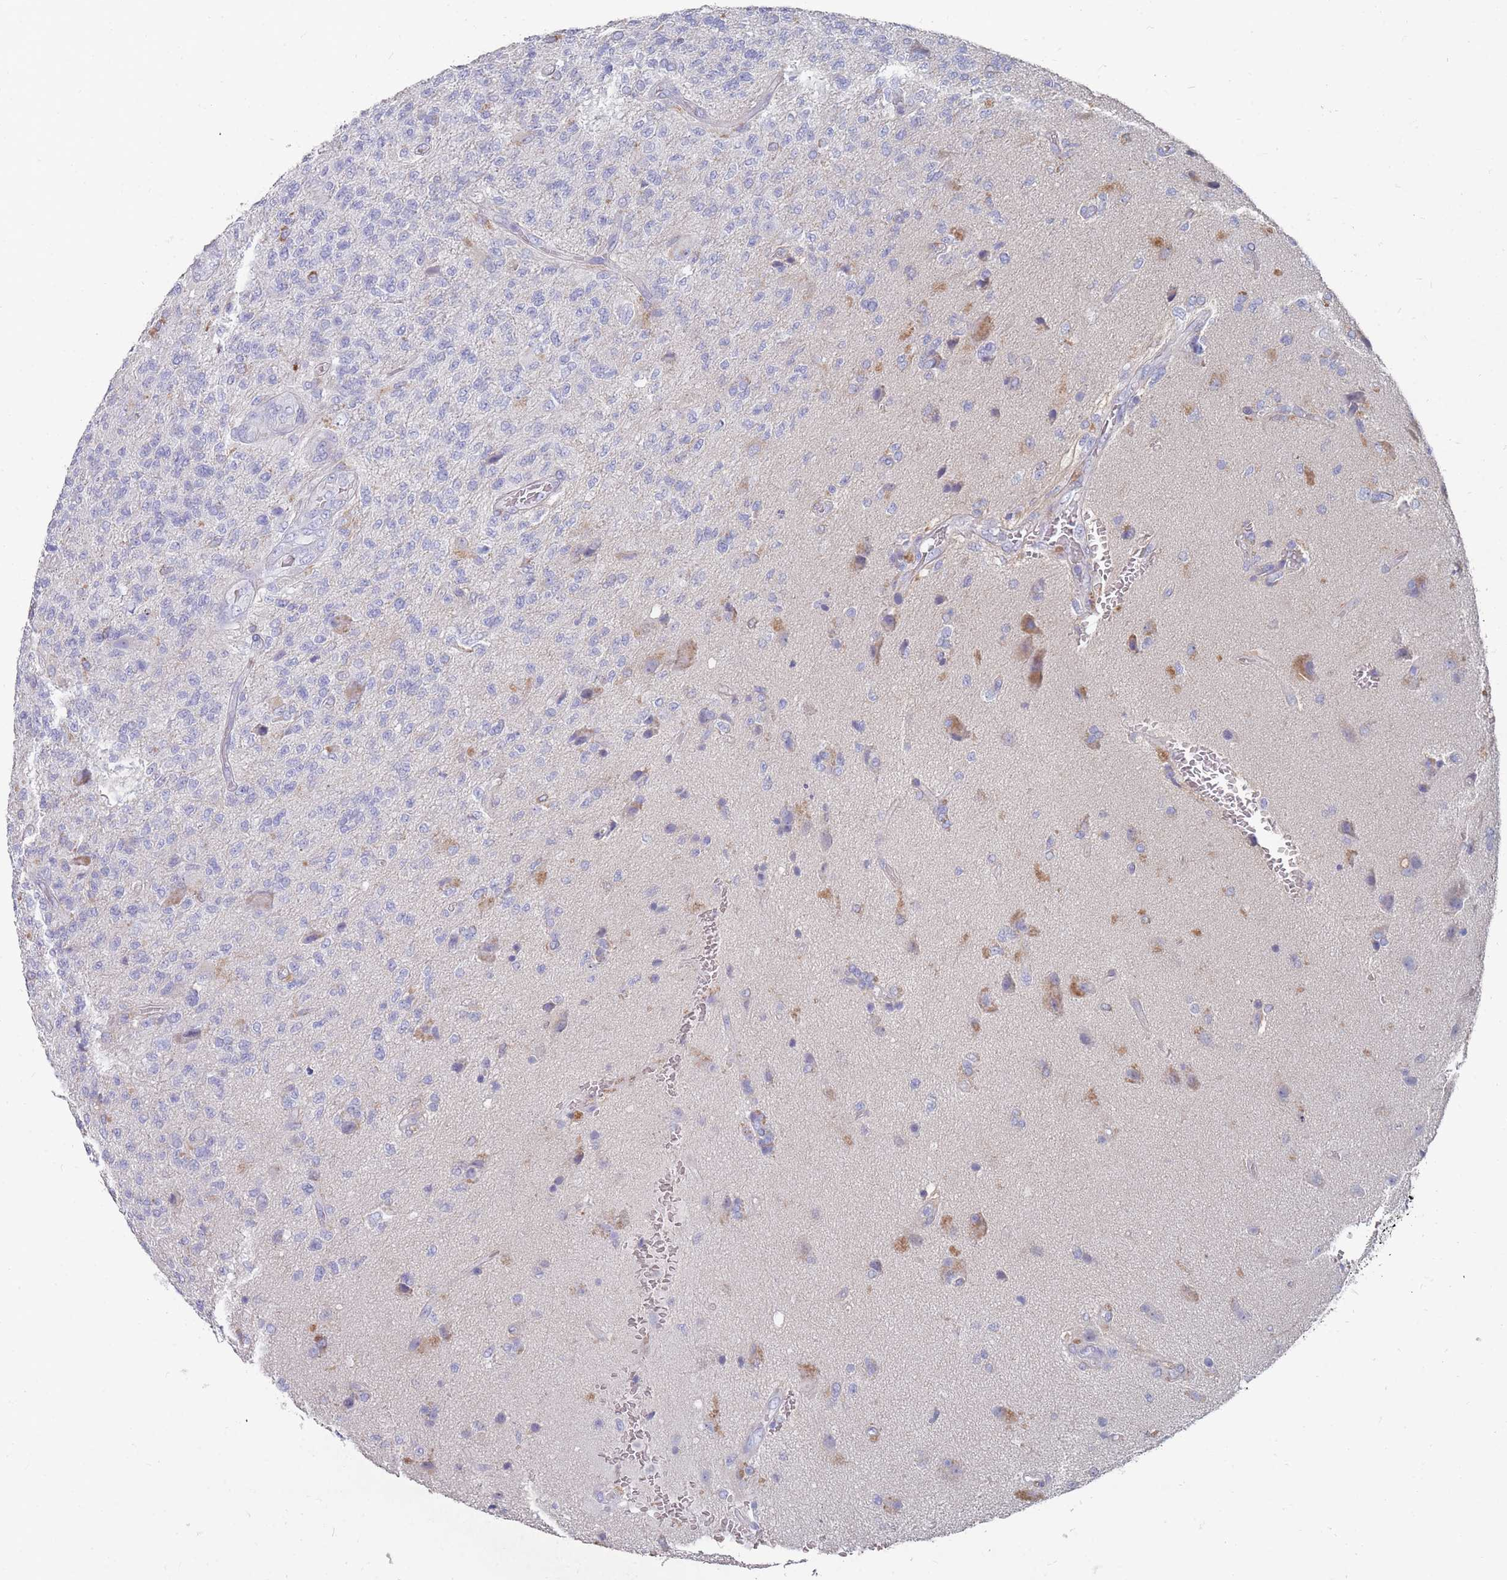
{"staining": {"intensity": "negative", "quantity": "none", "location": "none"}, "tissue": "glioma", "cell_type": "Tumor cells", "image_type": "cancer", "snomed": [{"axis": "morphology", "description": "Glioma, malignant, High grade"}, {"axis": "topography", "description": "Brain"}], "caption": "Immunohistochemistry (IHC) of malignant high-grade glioma exhibits no expression in tumor cells.", "gene": "OTULINL", "patient": {"sex": "male", "age": 56}}